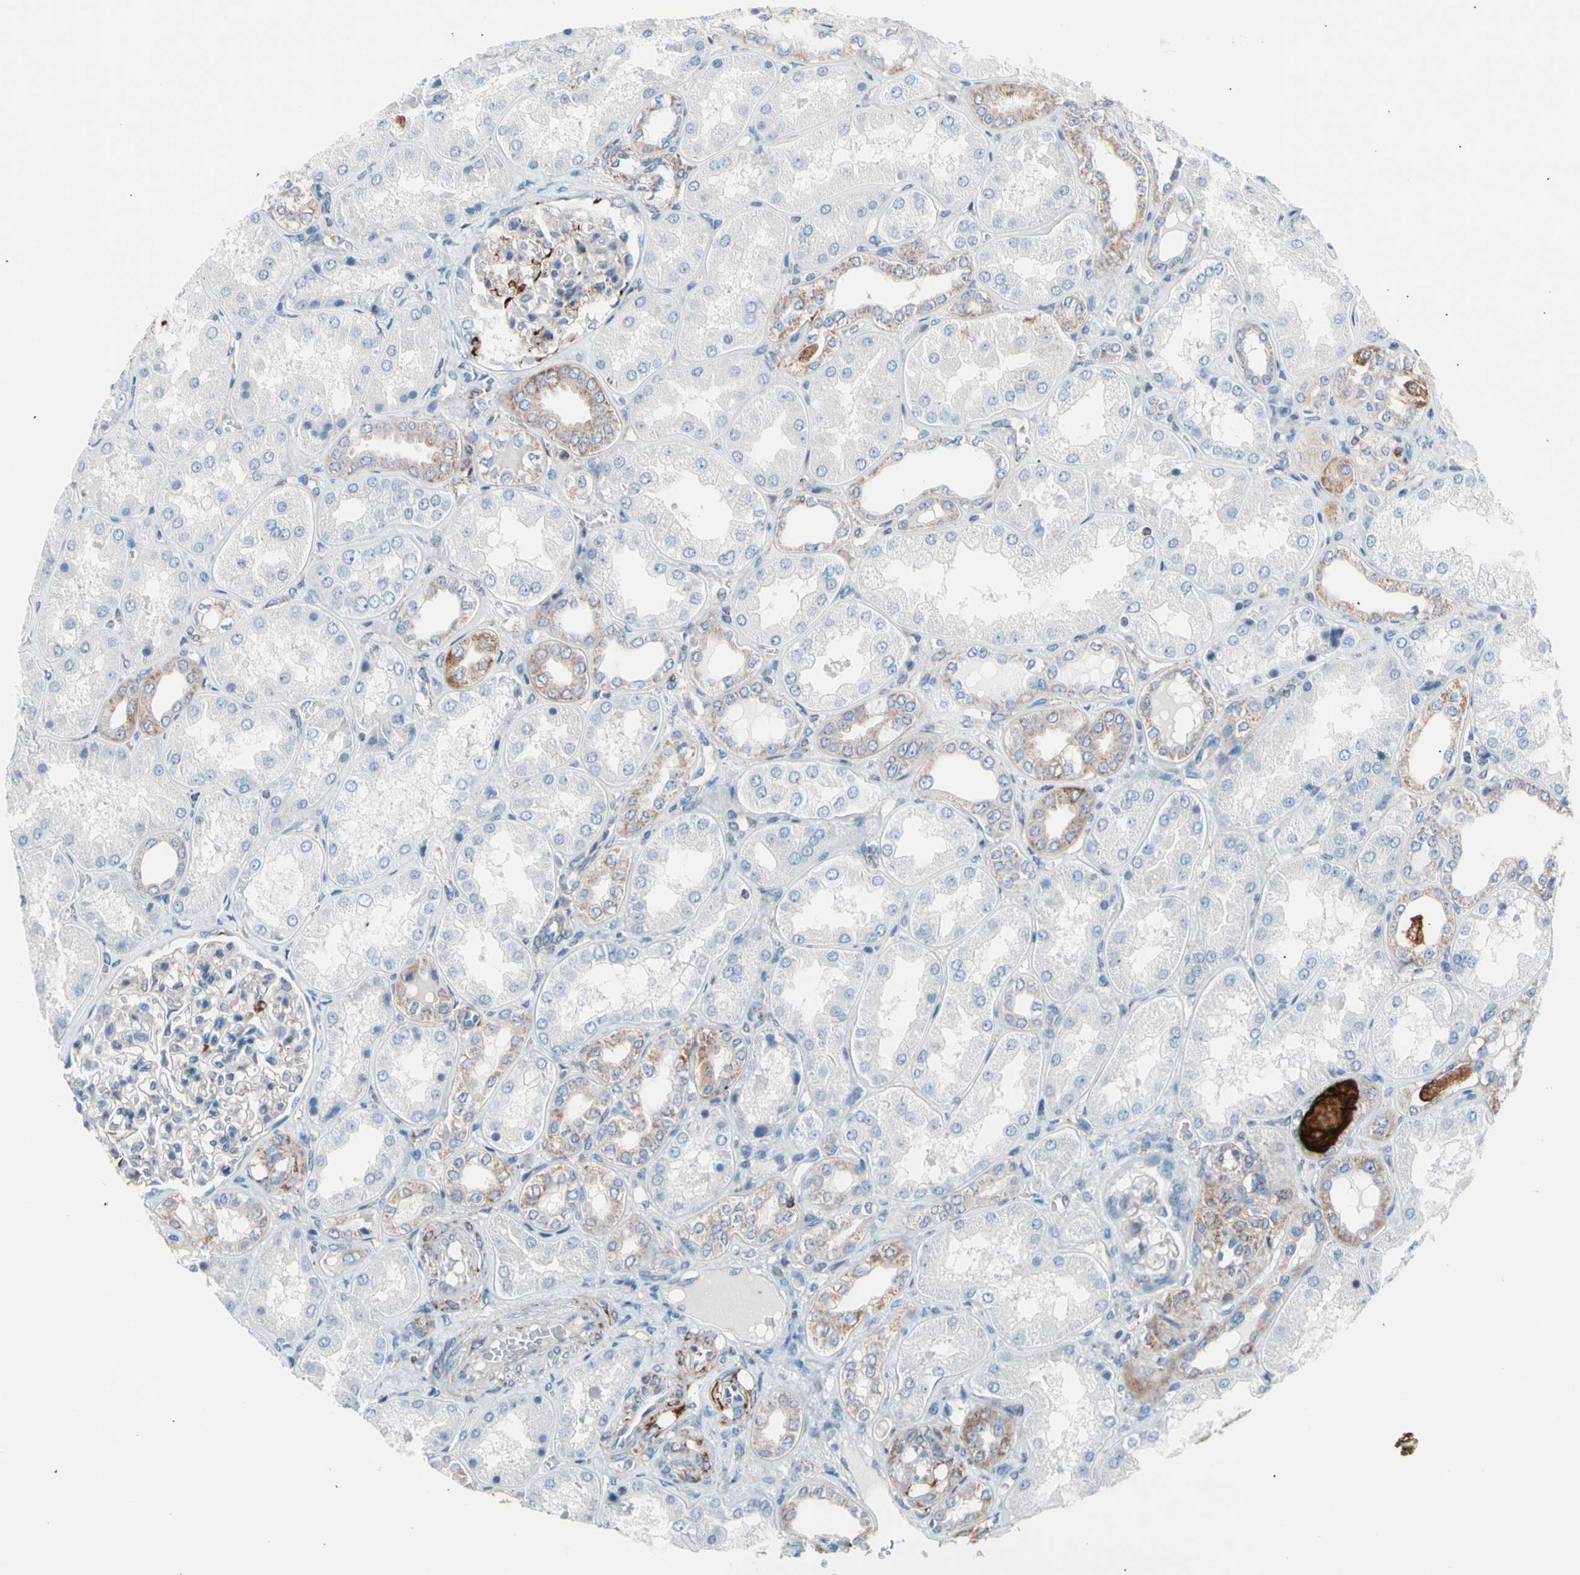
{"staining": {"intensity": "negative", "quantity": "none", "location": "none"}, "tissue": "kidney", "cell_type": "Cells in glomeruli", "image_type": "normal", "snomed": [{"axis": "morphology", "description": "Normal tissue, NOS"}, {"axis": "topography", "description": "Kidney"}], "caption": "Micrograph shows no significant protein expression in cells in glomeruli of unremarkable kidney.", "gene": "HK1", "patient": {"sex": "female", "age": 56}}